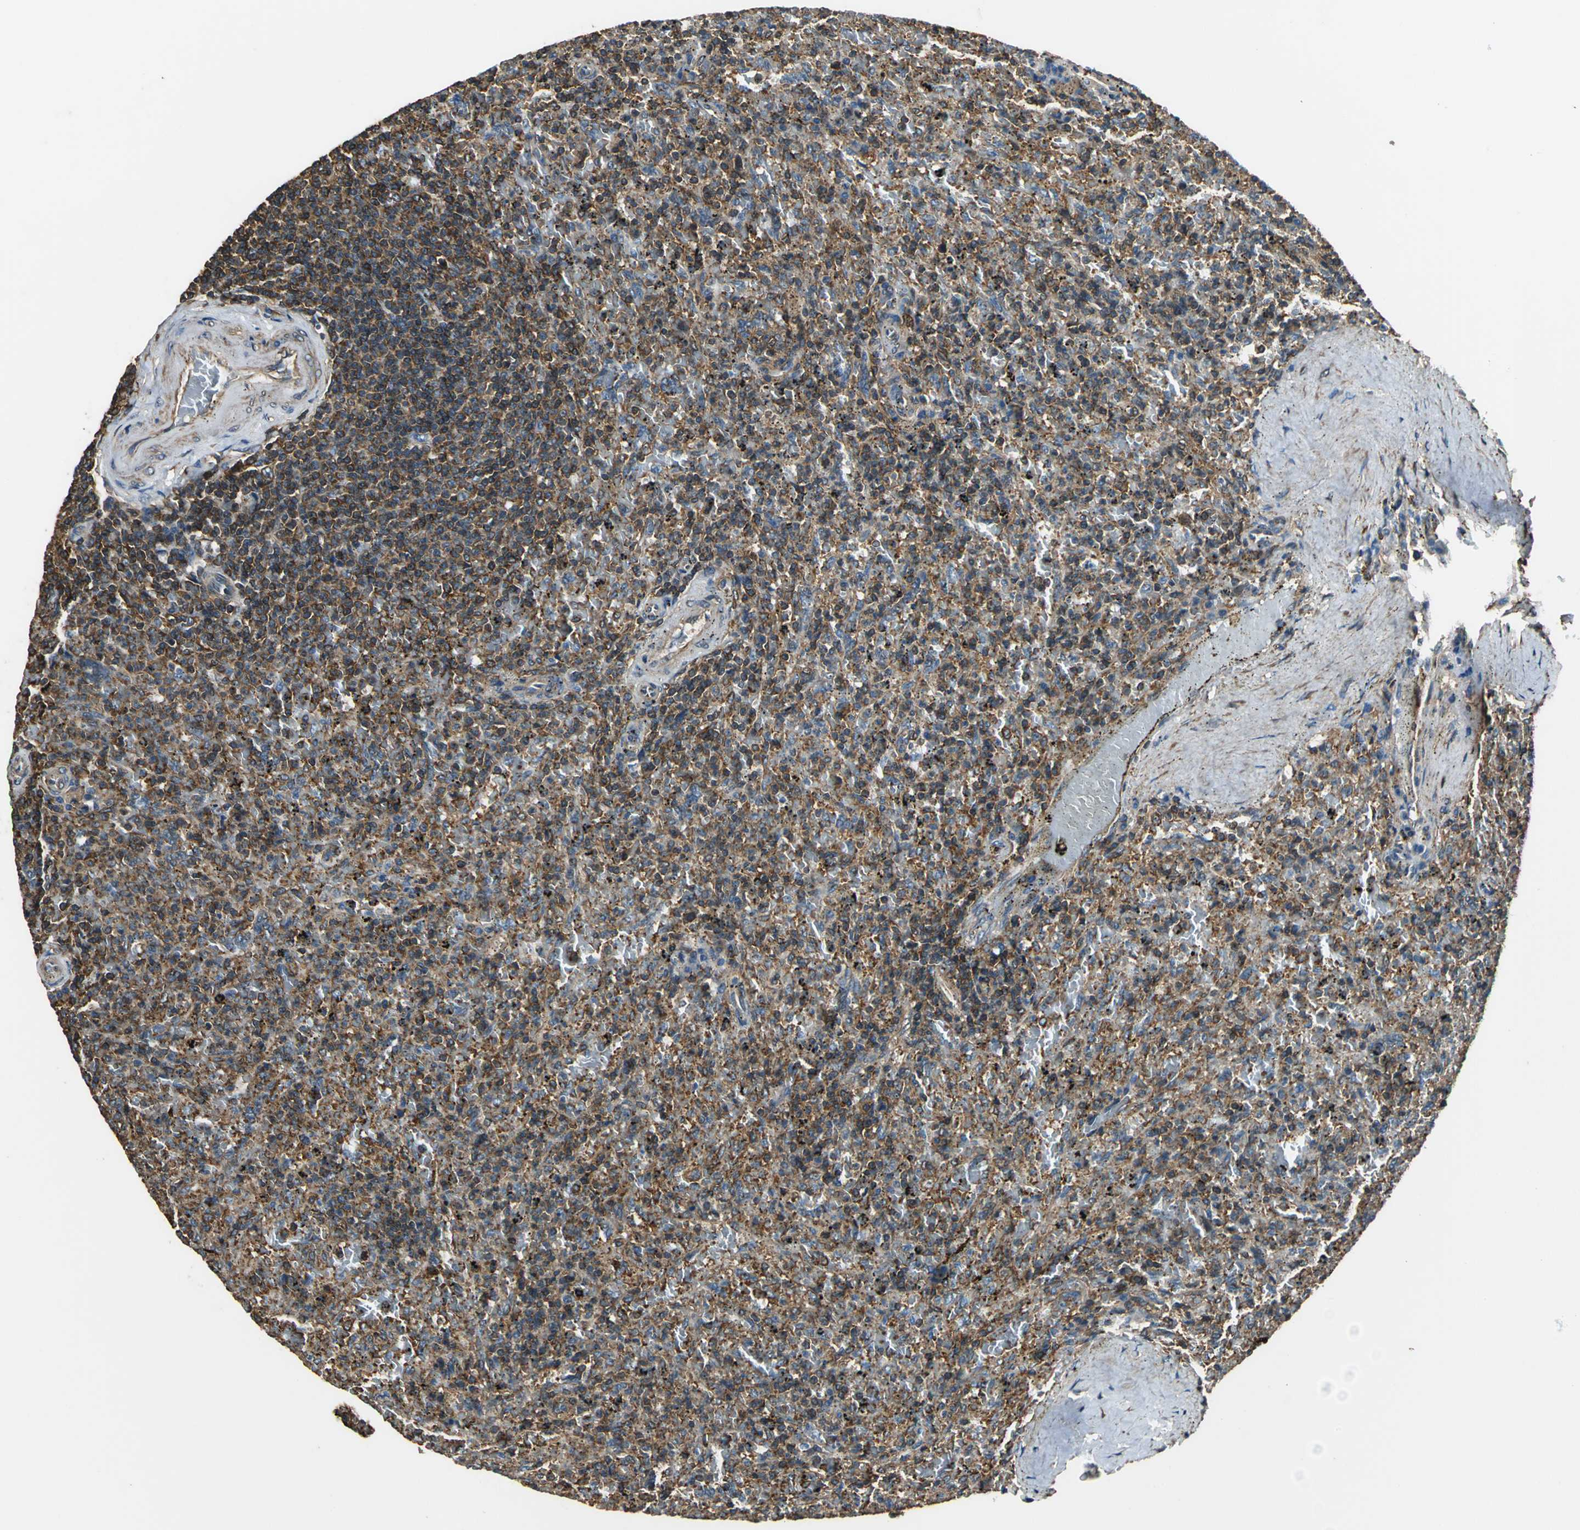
{"staining": {"intensity": "strong", "quantity": ">75%", "location": "cytoplasmic/membranous"}, "tissue": "spleen", "cell_type": "Cells in red pulp", "image_type": "normal", "snomed": [{"axis": "morphology", "description": "Normal tissue, NOS"}, {"axis": "topography", "description": "Spleen"}], "caption": "Normal spleen demonstrates strong cytoplasmic/membranous staining in about >75% of cells in red pulp, visualized by immunohistochemistry.", "gene": "PARVA", "patient": {"sex": "female", "age": 43}}